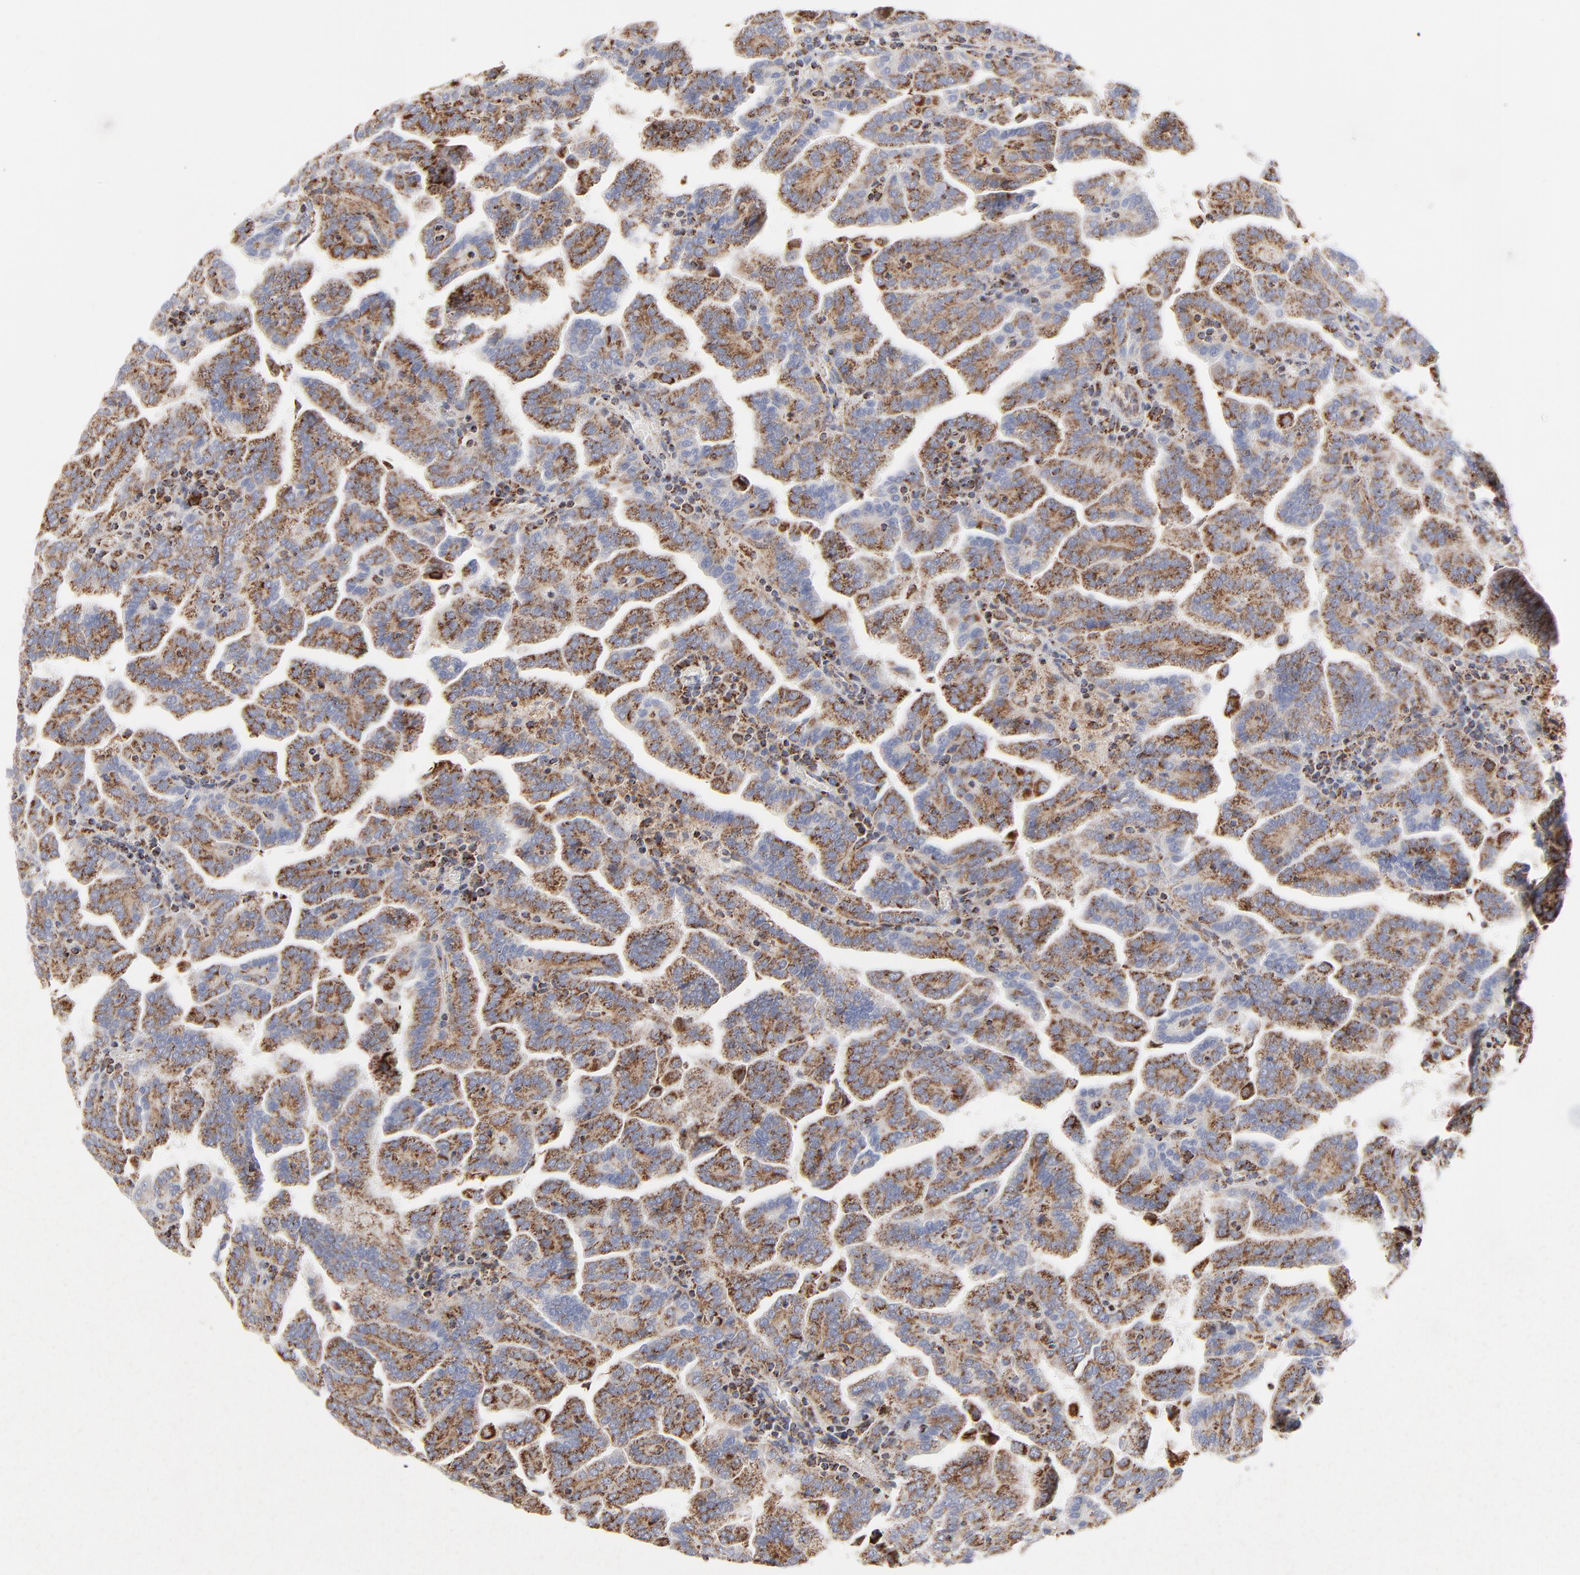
{"staining": {"intensity": "strong", "quantity": ">75%", "location": "cytoplasmic/membranous"}, "tissue": "renal cancer", "cell_type": "Tumor cells", "image_type": "cancer", "snomed": [{"axis": "morphology", "description": "Adenocarcinoma, NOS"}, {"axis": "topography", "description": "Kidney"}], "caption": "Immunohistochemistry image of neoplastic tissue: human renal cancer stained using IHC exhibits high levels of strong protein expression localized specifically in the cytoplasmic/membranous of tumor cells, appearing as a cytoplasmic/membranous brown color.", "gene": "ASB3", "patient": {"sex": "male", "age": 61}}